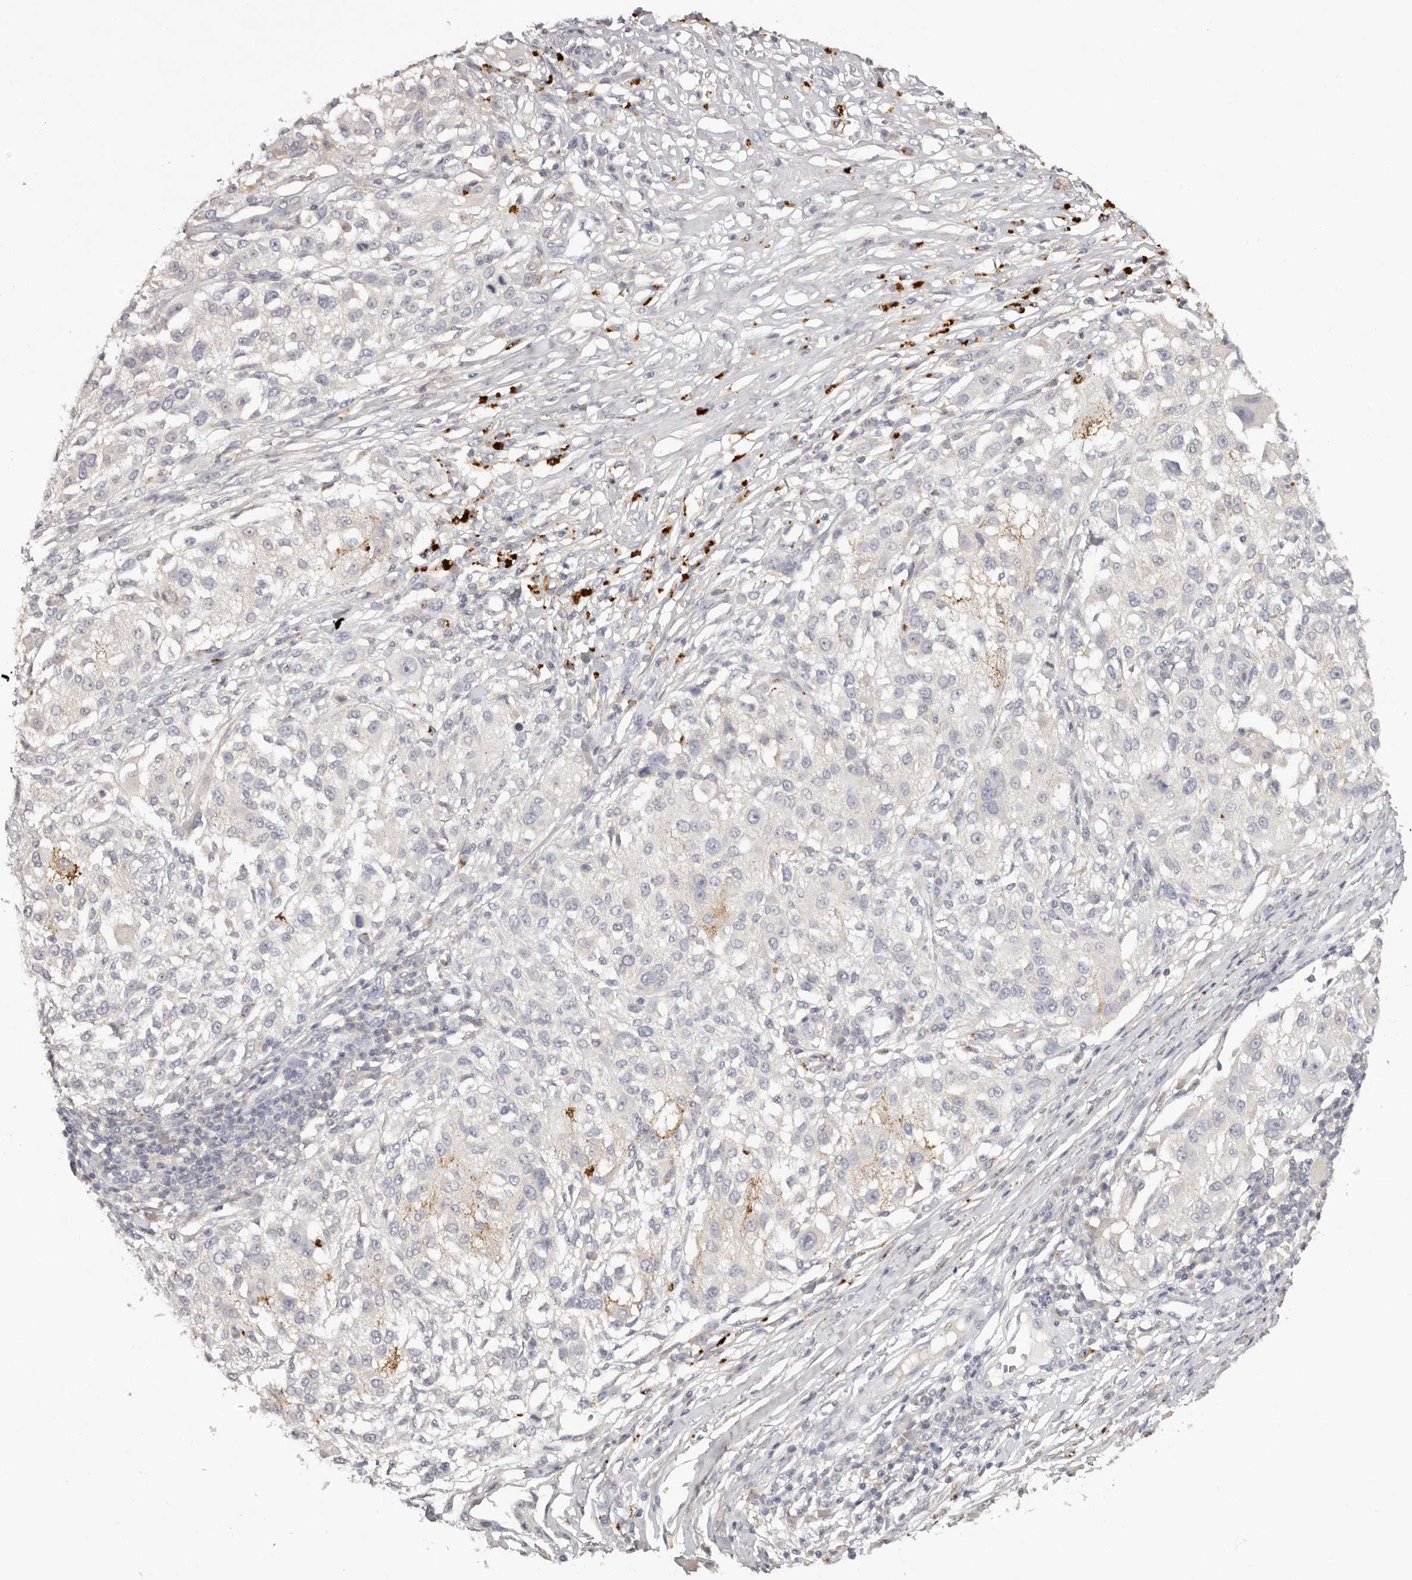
{"staining": {"intensity": "negative", "quantity": "none", "location": "none"}, "tissue": "melanoma", "cell_type": "Tumor cells", "image_type": "cancer", "snomed": [{"axis": "morphology", "description": "Necrosis, NOS"}, {"axis": "morphology", "description": "Malignant melanoma, NOS"}, {"axis": "topography", "description": "Skin"}], "caption": "Tumor cells are negative for brown protein staining in malignant melanoma.", "gene": "SCUBE2", "patient": {"sex": "female", "age": 87}}